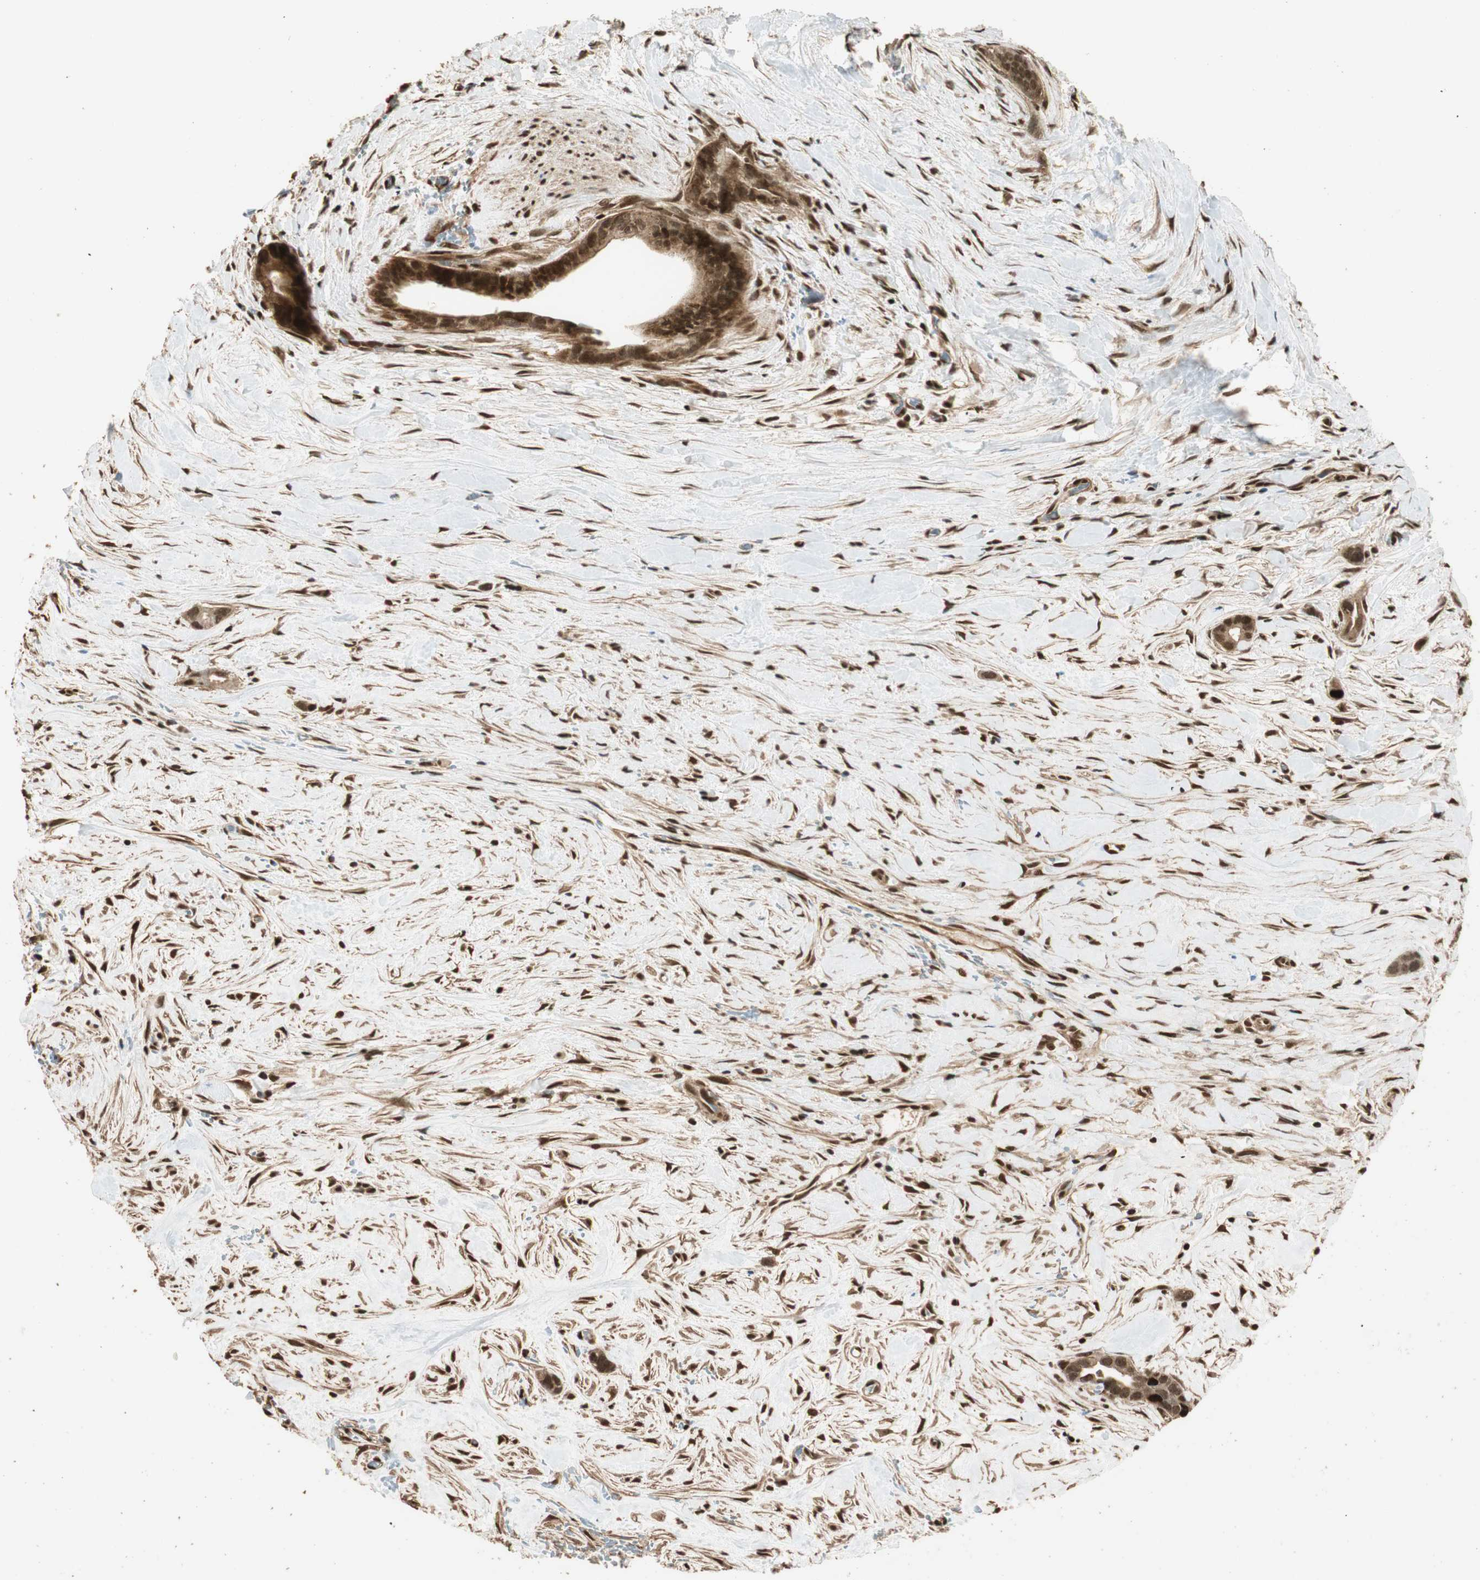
{"staining": {"intensity": "strong", "quantity": ">75%", "location": "cytoplasmic/membranous,nuclear"}, "tissue": "liver cancer", "cell_type": "Tumor cells", "image_type": "cancer", "snomed": [{"axis": "morphology", "description": "Cholangiocarcinoma"}, {"axis": "topography", "description": "Liver"}], "caption": "The photomicrograph shows immunohistochemical staining of cholangiocarcinoma (liver). There is strong cytoplasmic/membranous and nuclear expression is seen in about >75% of tumor cells.", "gene": "ALKBH5", "patient": {"sex": "female", "age": 55}}